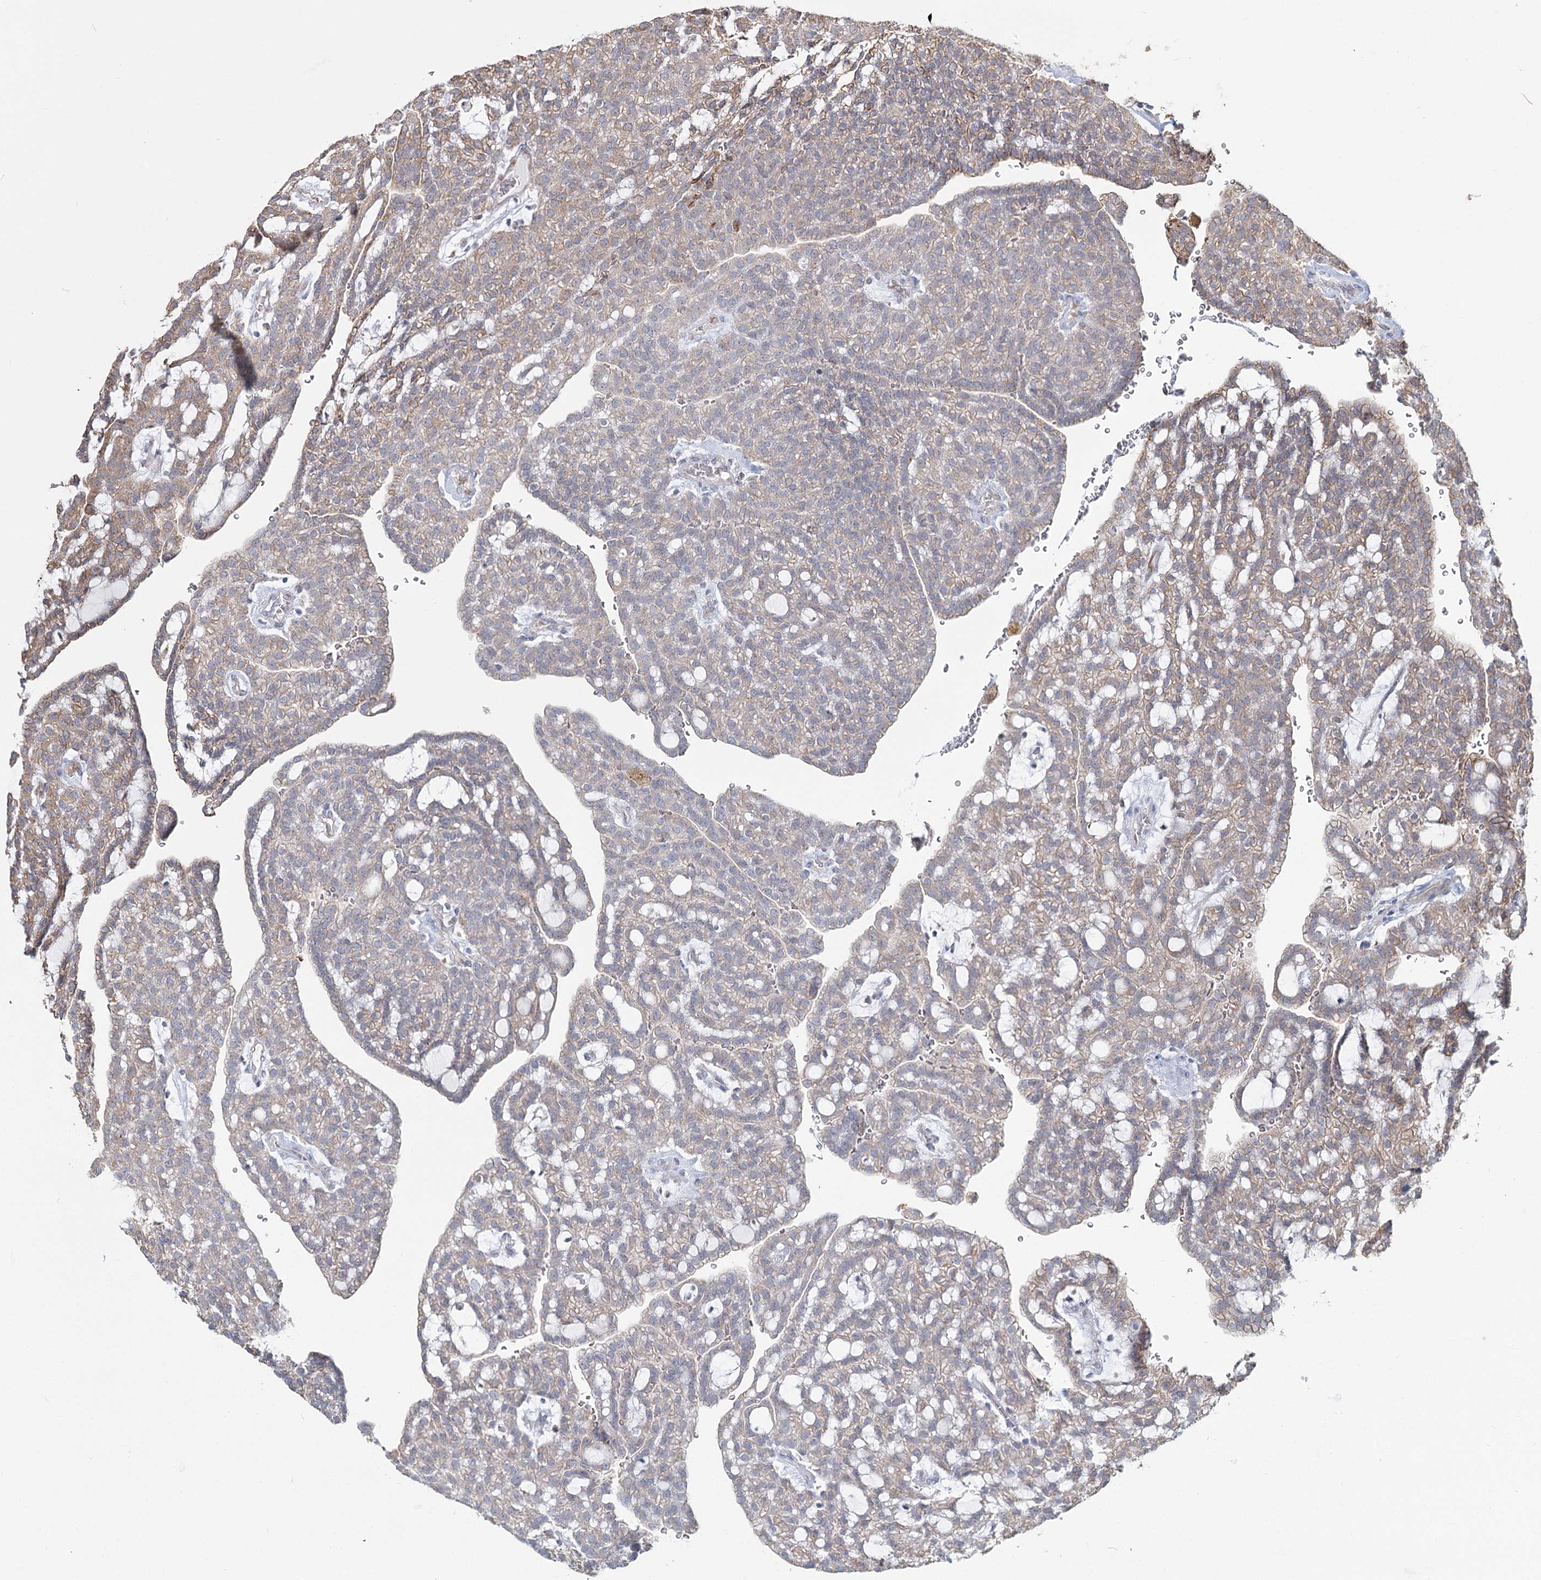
{"staining": {"intensity": "negative", "quantity": "none", "location": "none"}, "tissue": "renal cancer", "cell_type": "Tumor cells", "image_type": "cancer", "snomed": [{"axis": "morphology", "description": "Adenocarcinoma, NOS"}, {"axis": "topography", "description": "Kidney"}], "caption": "Human renal cancer stained for a protein using immunohistochemistry reveals no staining in tumor cells.", "gene": "ZCCHC9", "patient": {"sex": "male", "age": 63}}